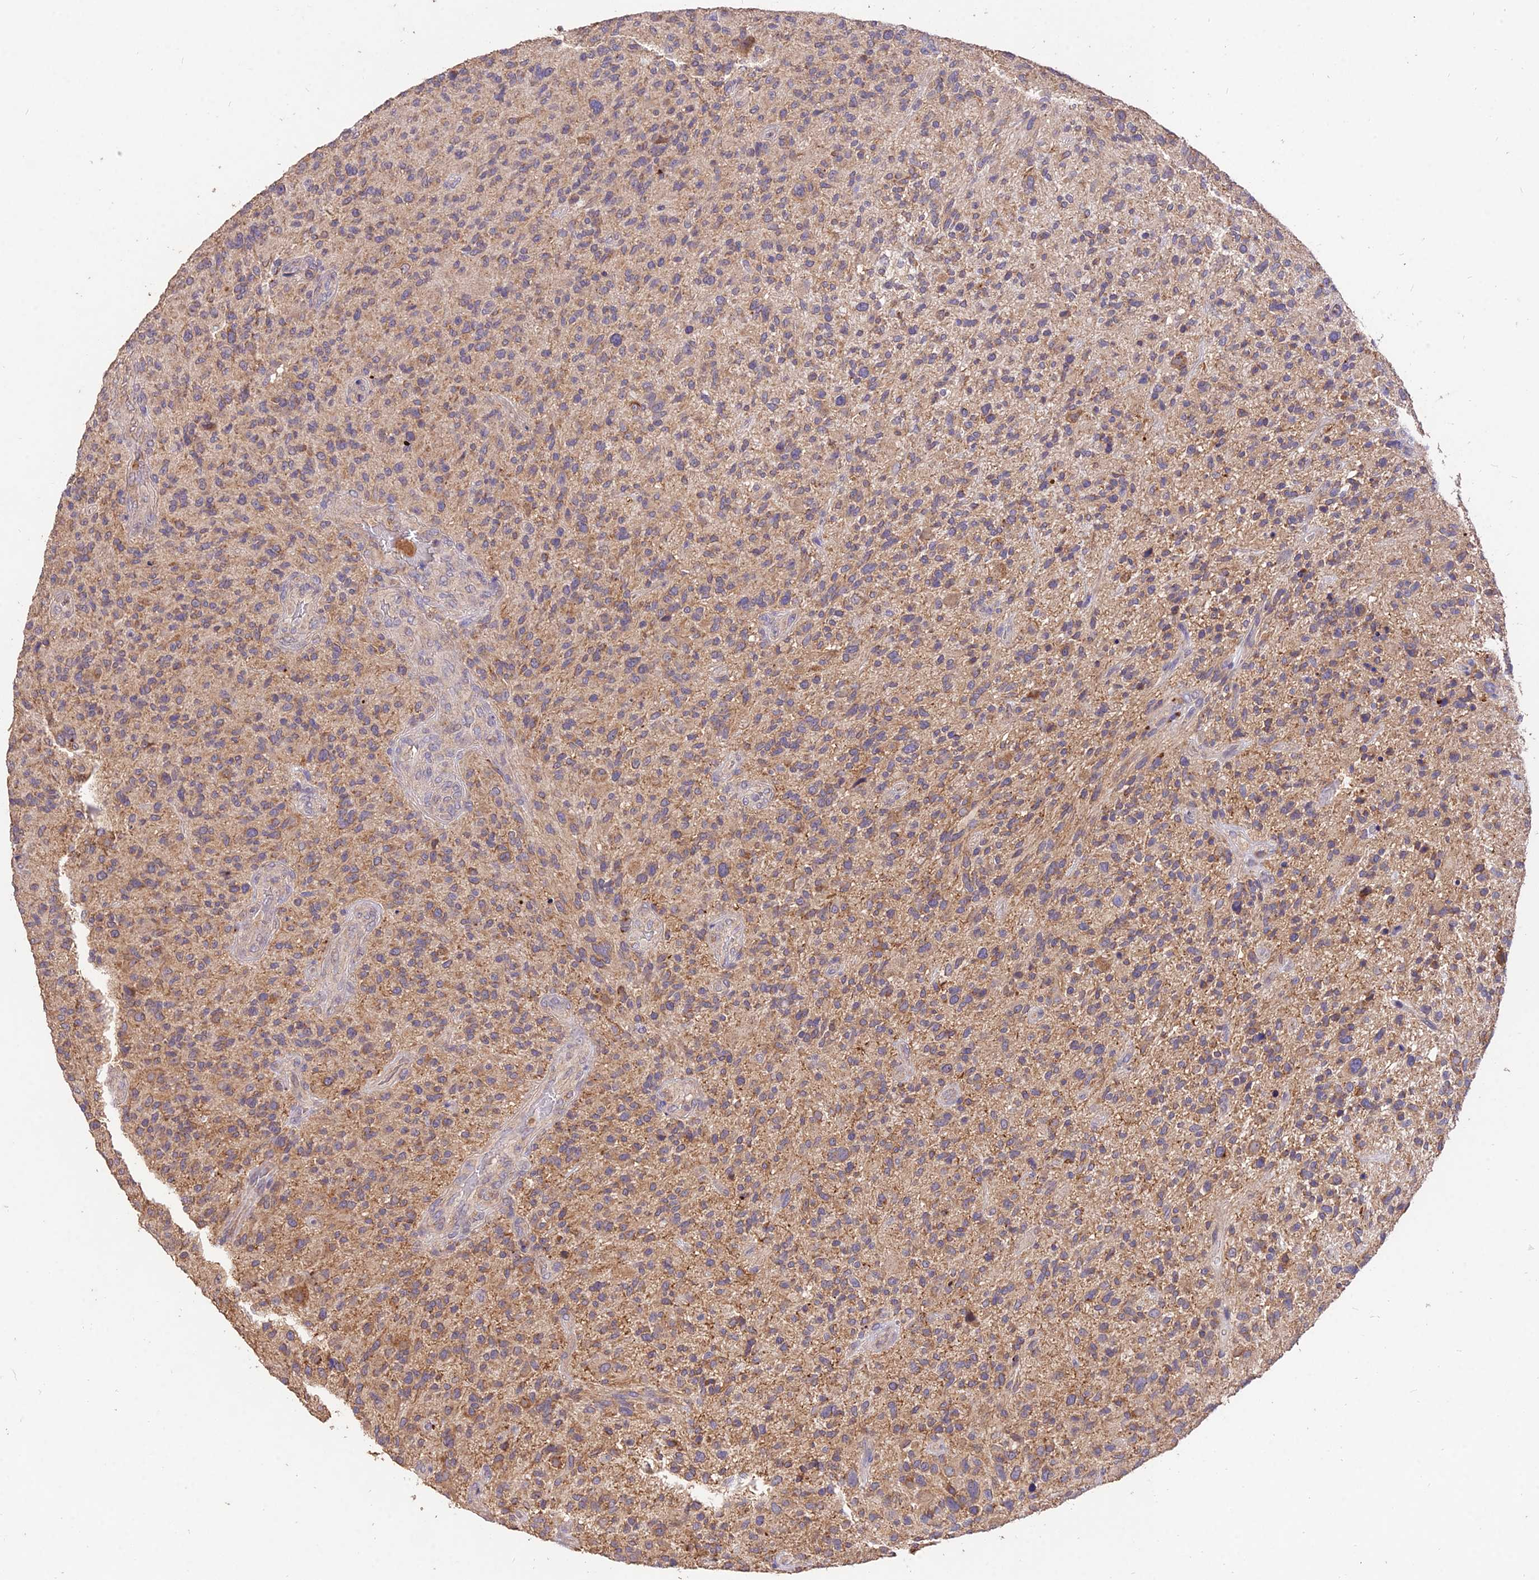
{"staining": {"intensity": "moderate", "quantity": ">75%", "location": "cytoplasmic/membranous"}, "tissue": "glioma", "cell_type": "Tumor cells", "image_type": "cancer", "snomed": [{"axis": "morphology", "description": "Glioma, malignant, High grade"}, {"axis": "topography", "description": "Brain"}], "caption": "This image demonstrates IHC staining of malignant glioma (high-grade), with medium moderate cytoplasmic/membranous expression in approximately >75% of tumor cells.", "gene": "SDHD", "patient": {"sex": "male", "age": 47}}